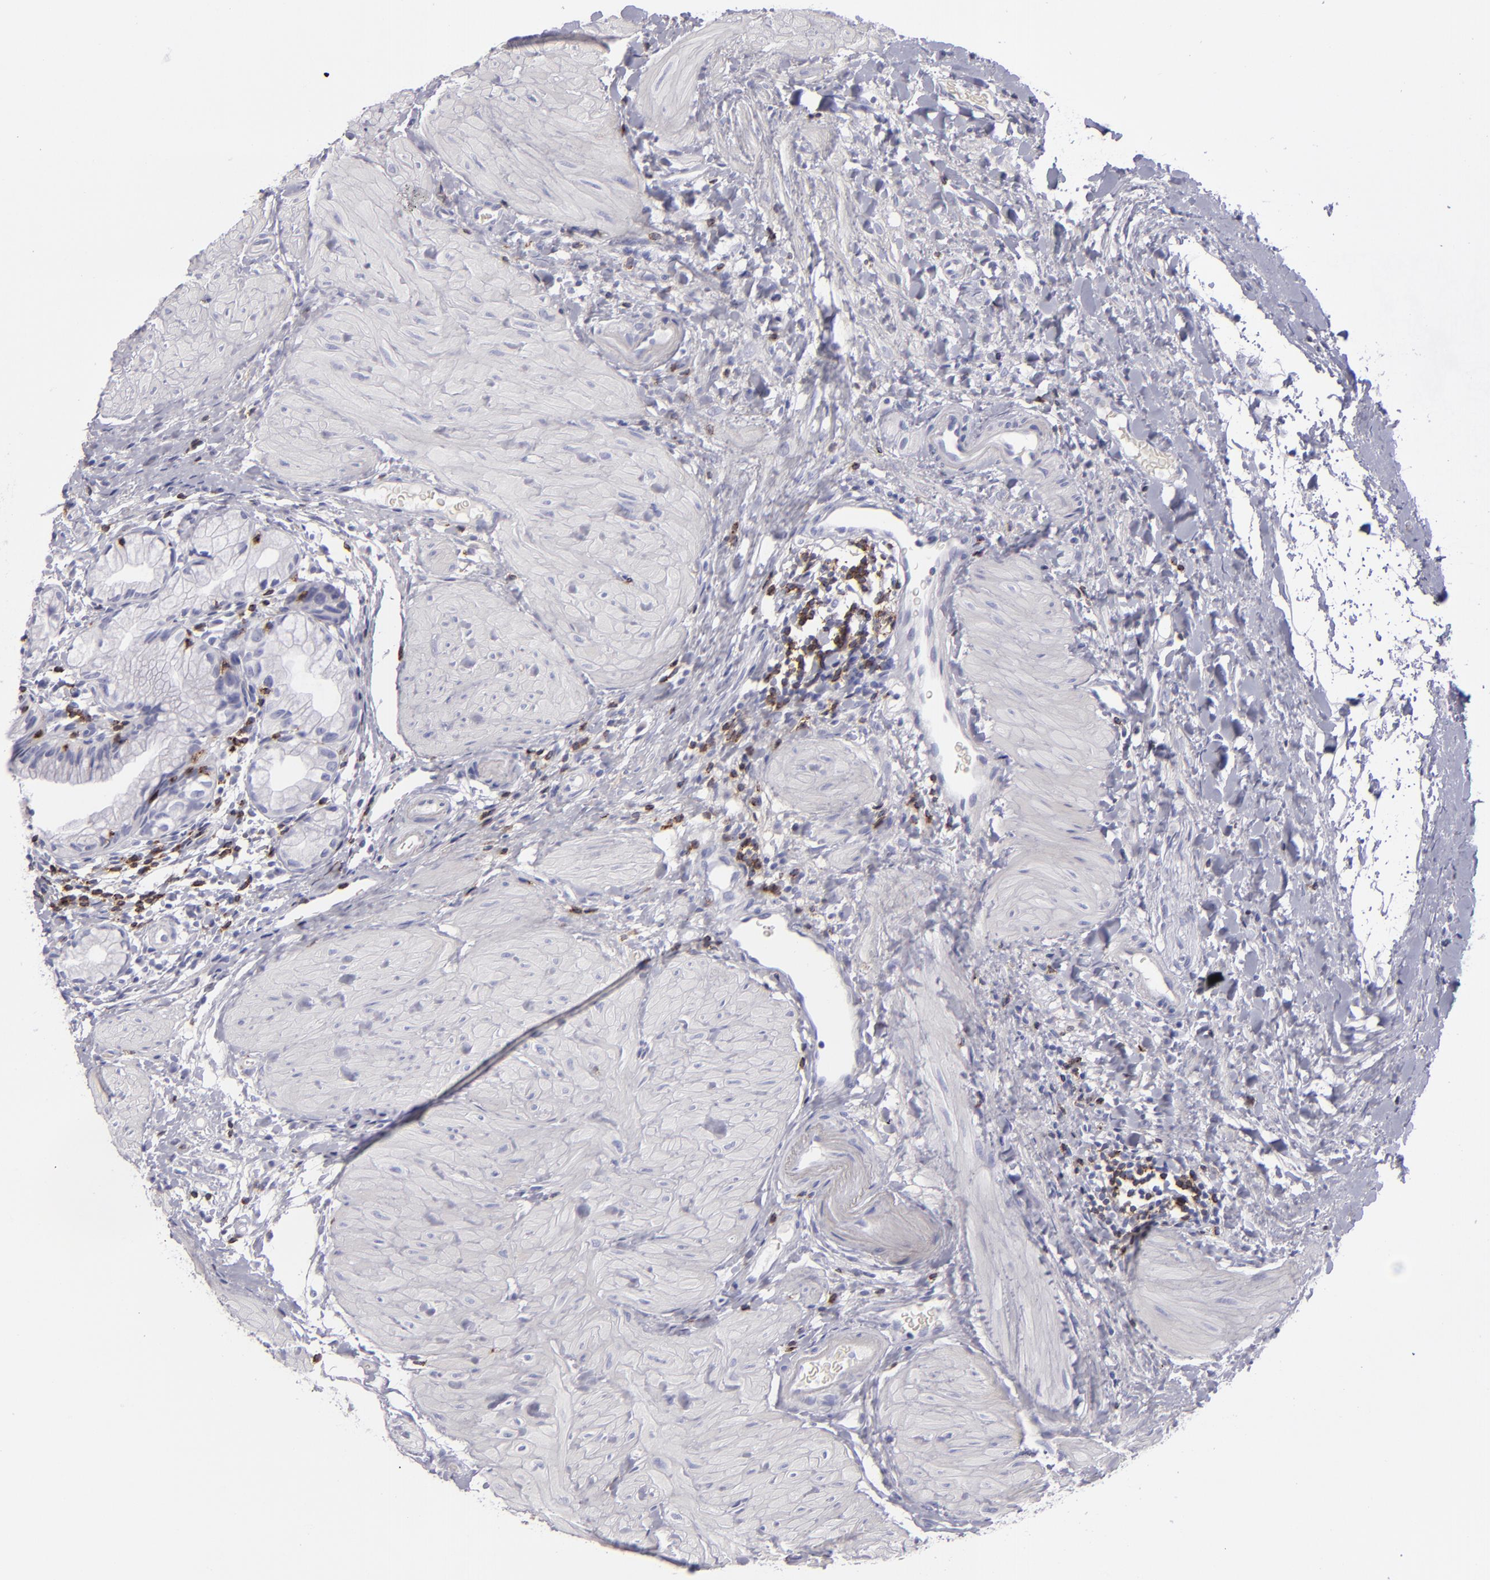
{"staining": {"intensity": "negative", "quantity": "none", "location": "none"}, "tissue": "gallbladder", "cell_type": "Glandular cells", "image_type": "normal", "snomed": [{"axis": "morphology", "description": "Normal tissue, NOS"}, {"axis": "morphology", "description": "Inflammation, NOS"}, {"axis": "topography", "description": "Gallbladder"}], "caption": "Immunohistochemistry image of benign gallbladder: human gallbladder stained with DAB displays no significant protein expression in glandular cells.", "gene": "CD2", "patient": {"sex": "male", "age": 66}}